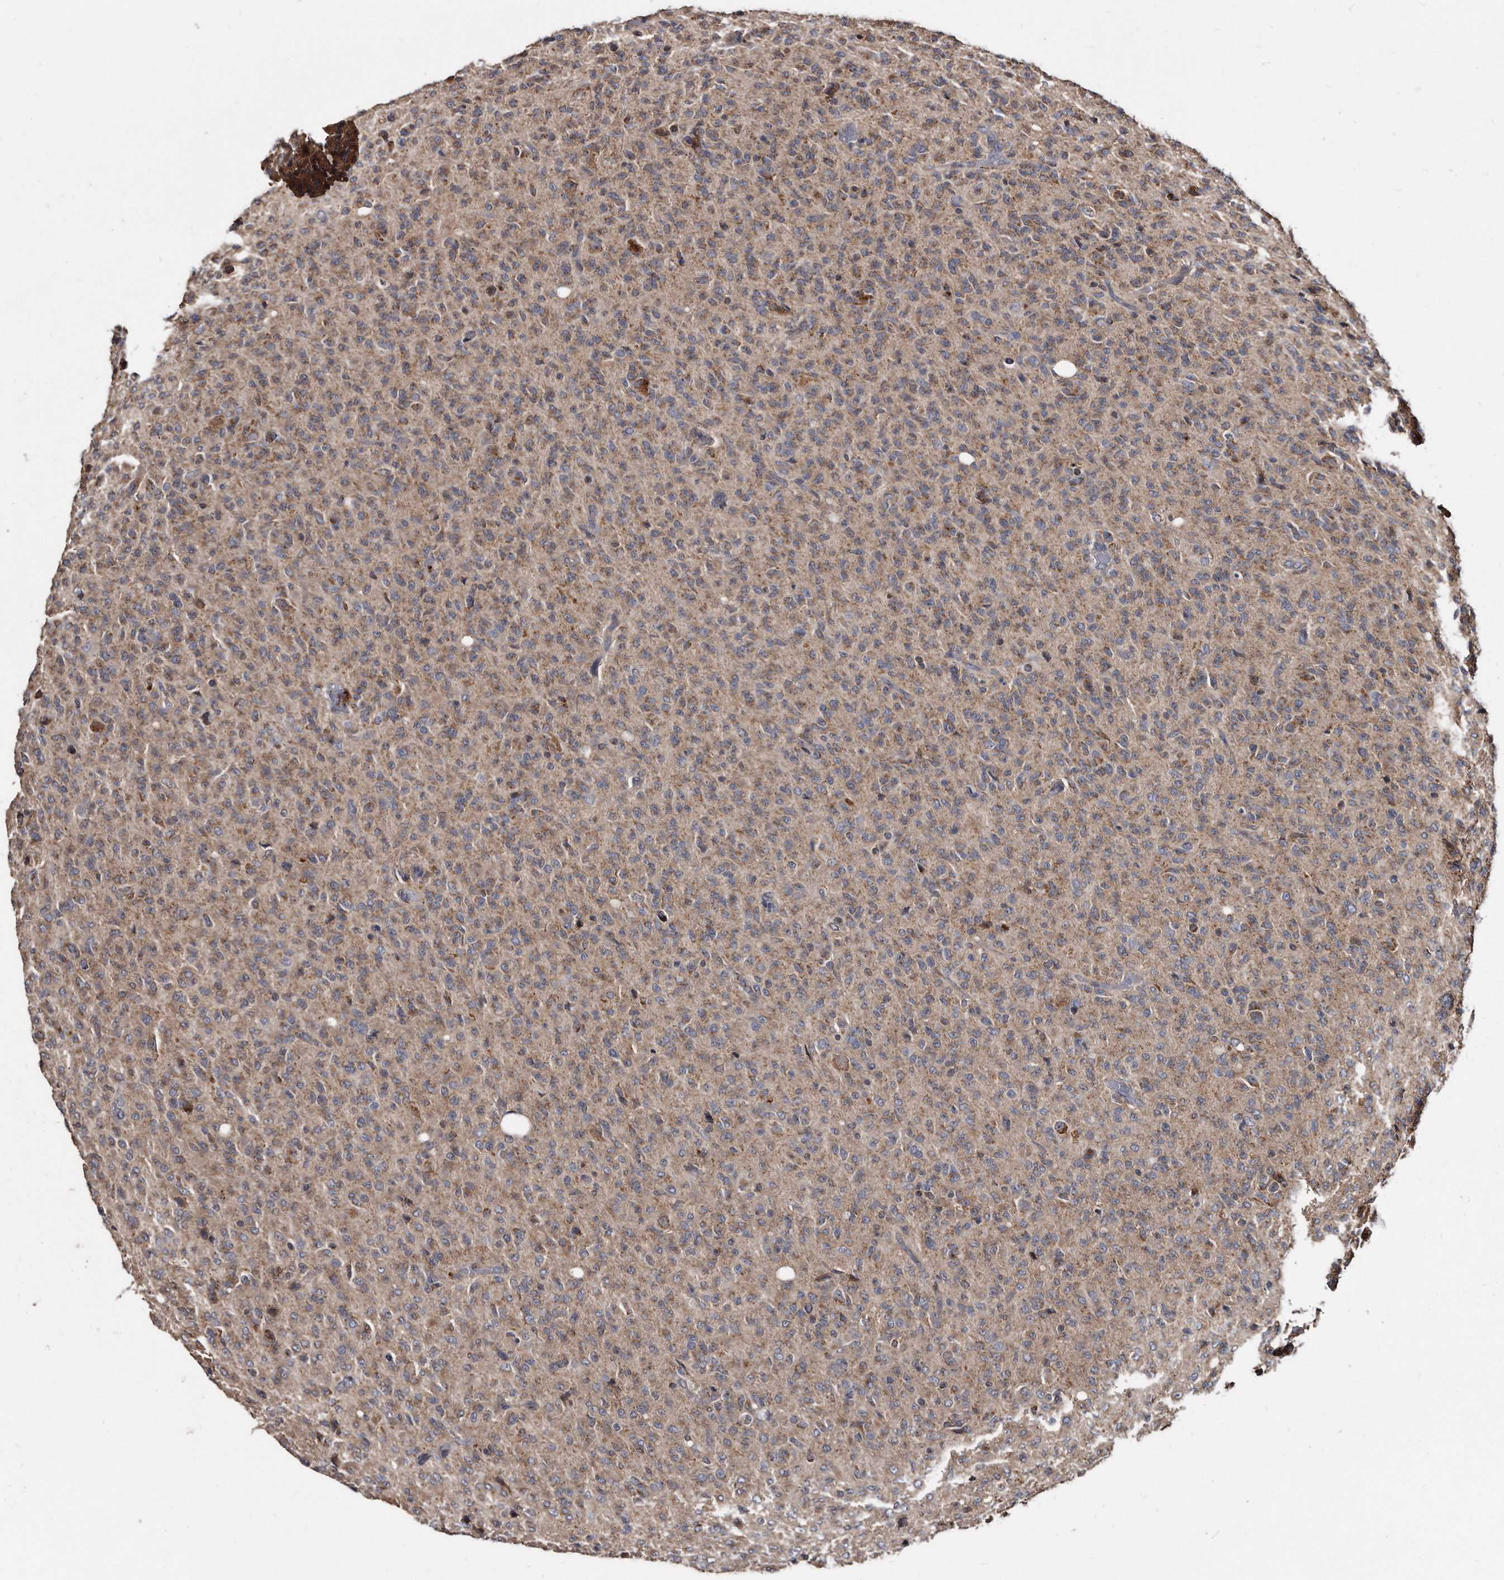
{"staining": {"intensity": "weak", "quantity": "25%-75%", "location": "cytoplasmic/membranous"}, "tissue": "glioma", "cell_type": "Tumor cells", "image_type": "cancer", "snomed": [{"axis": "morphology", "description": "Glioma, malignant, High grade"}, {"axis": "topography", "description": "Brain"}], "caption": "An immunohistochemistry (IHC) histopathology image of neoplastic tissue is shown. Protein staining in brown highlights weak cytoplasmic/membranous positivity in malignant high-grade glioma within tumor cells.", "gene": "FAM136A", "patient": {"sex": "female", "age": 57}}